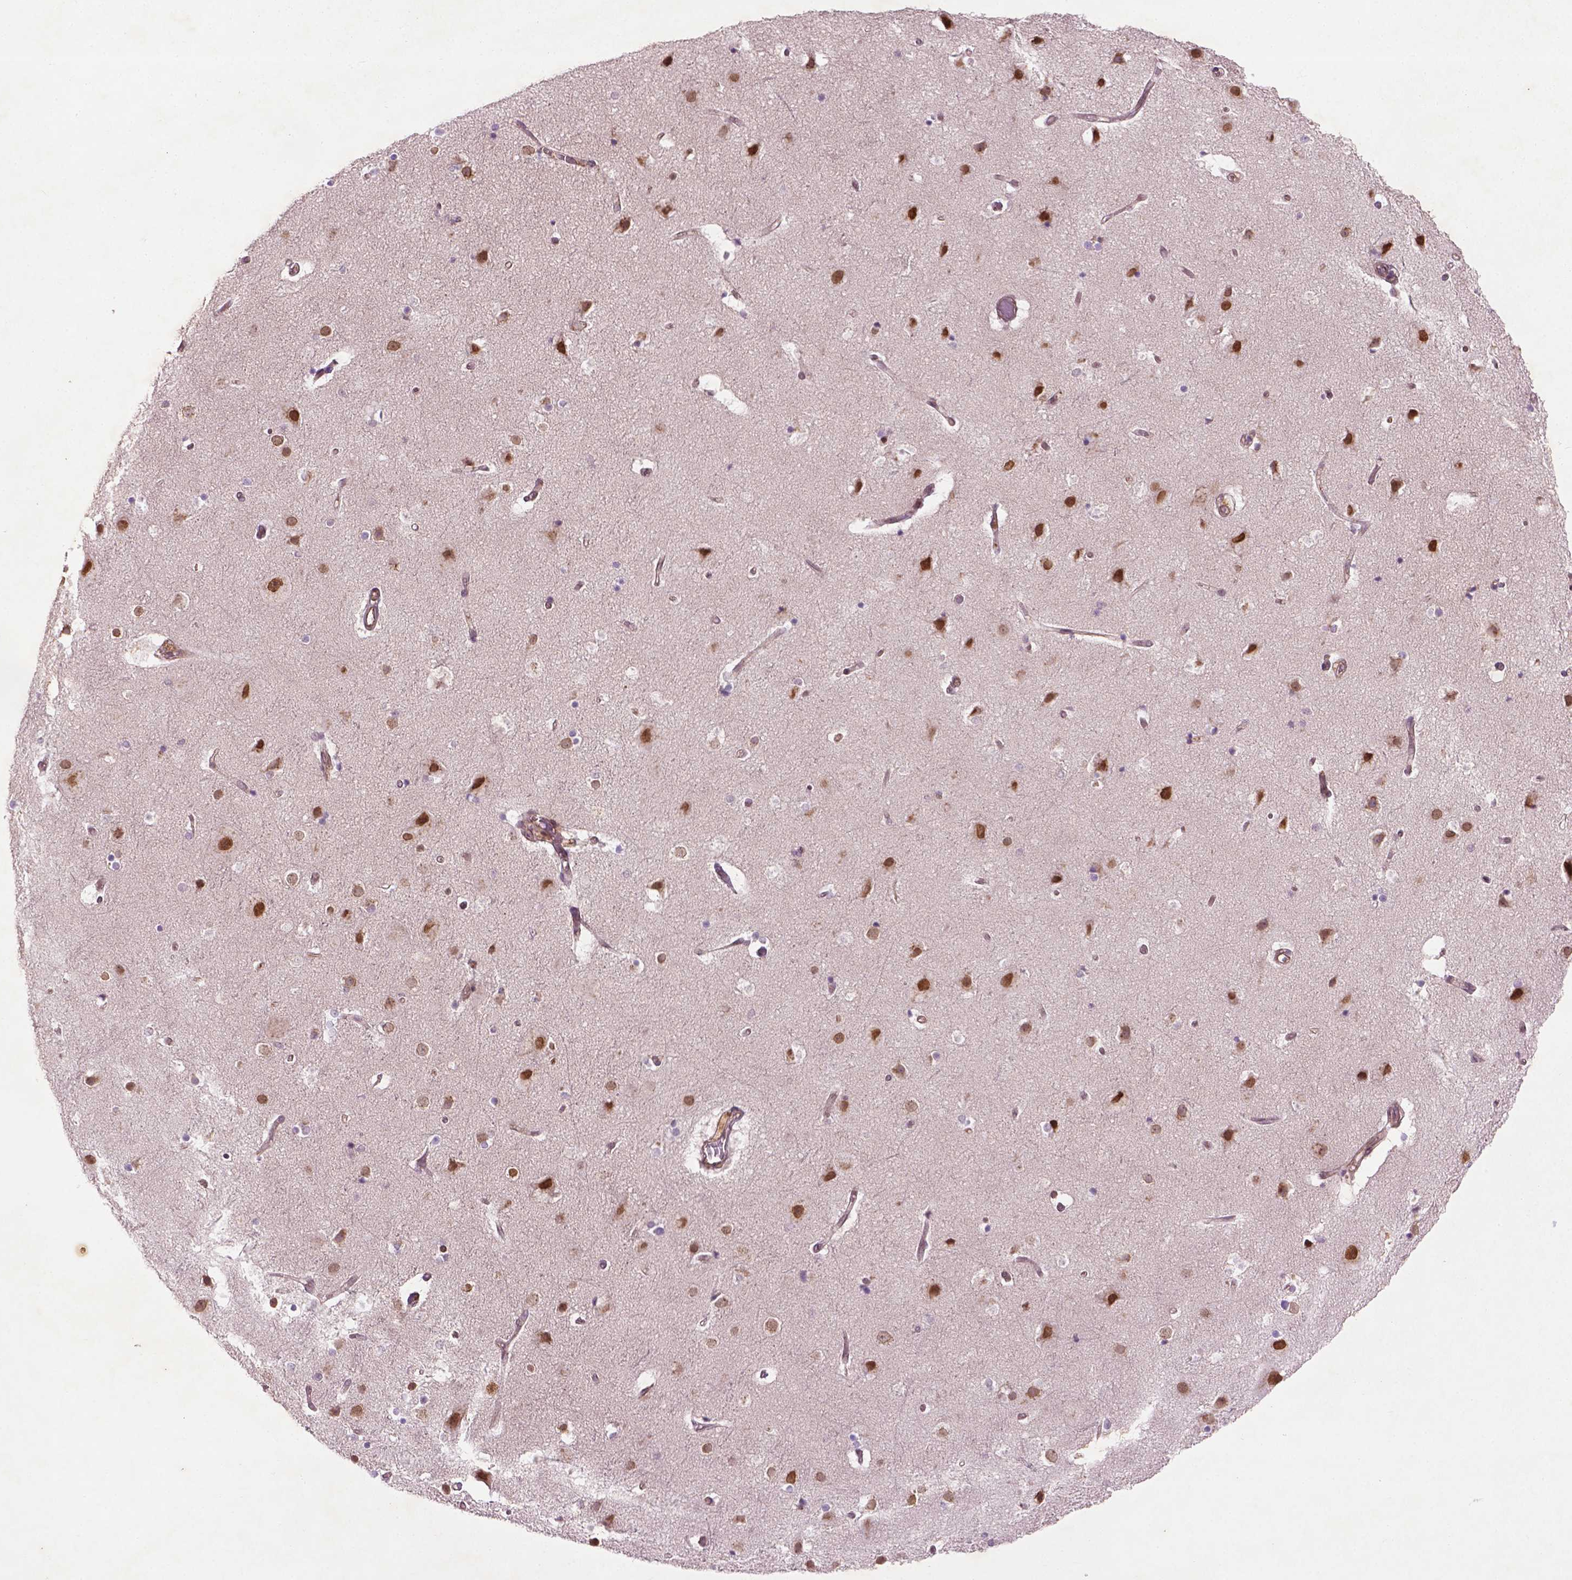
{"staining": {"intensity": "weak", "quantity": "<25%", "location": "cytoplasmic/membranous"}, "tissue": "cerebral cortex", "cell_type": "Endothelial cells", "image_type": "normal", "snomed": [{"axis": "morphology", "description": "Normal tissue, NOS"}, {"axis": "topography", "description": "Cerebral cortex"}], "caption": "Immunohistochemistry (IHC) histopathology image of normal cerebral cortex: cerebral cortex stained with DAB (3,3'-diaminobenzidine) shows no significant protein positivity in endothelial cells. The staining was performed using DAB to visualize the protein expression in brown, while the nuclei were stained in blue with hematoxylin (Magnification: 20x).", "gene": "TCHP", "patient": {"sex": "female", "age": 52}}